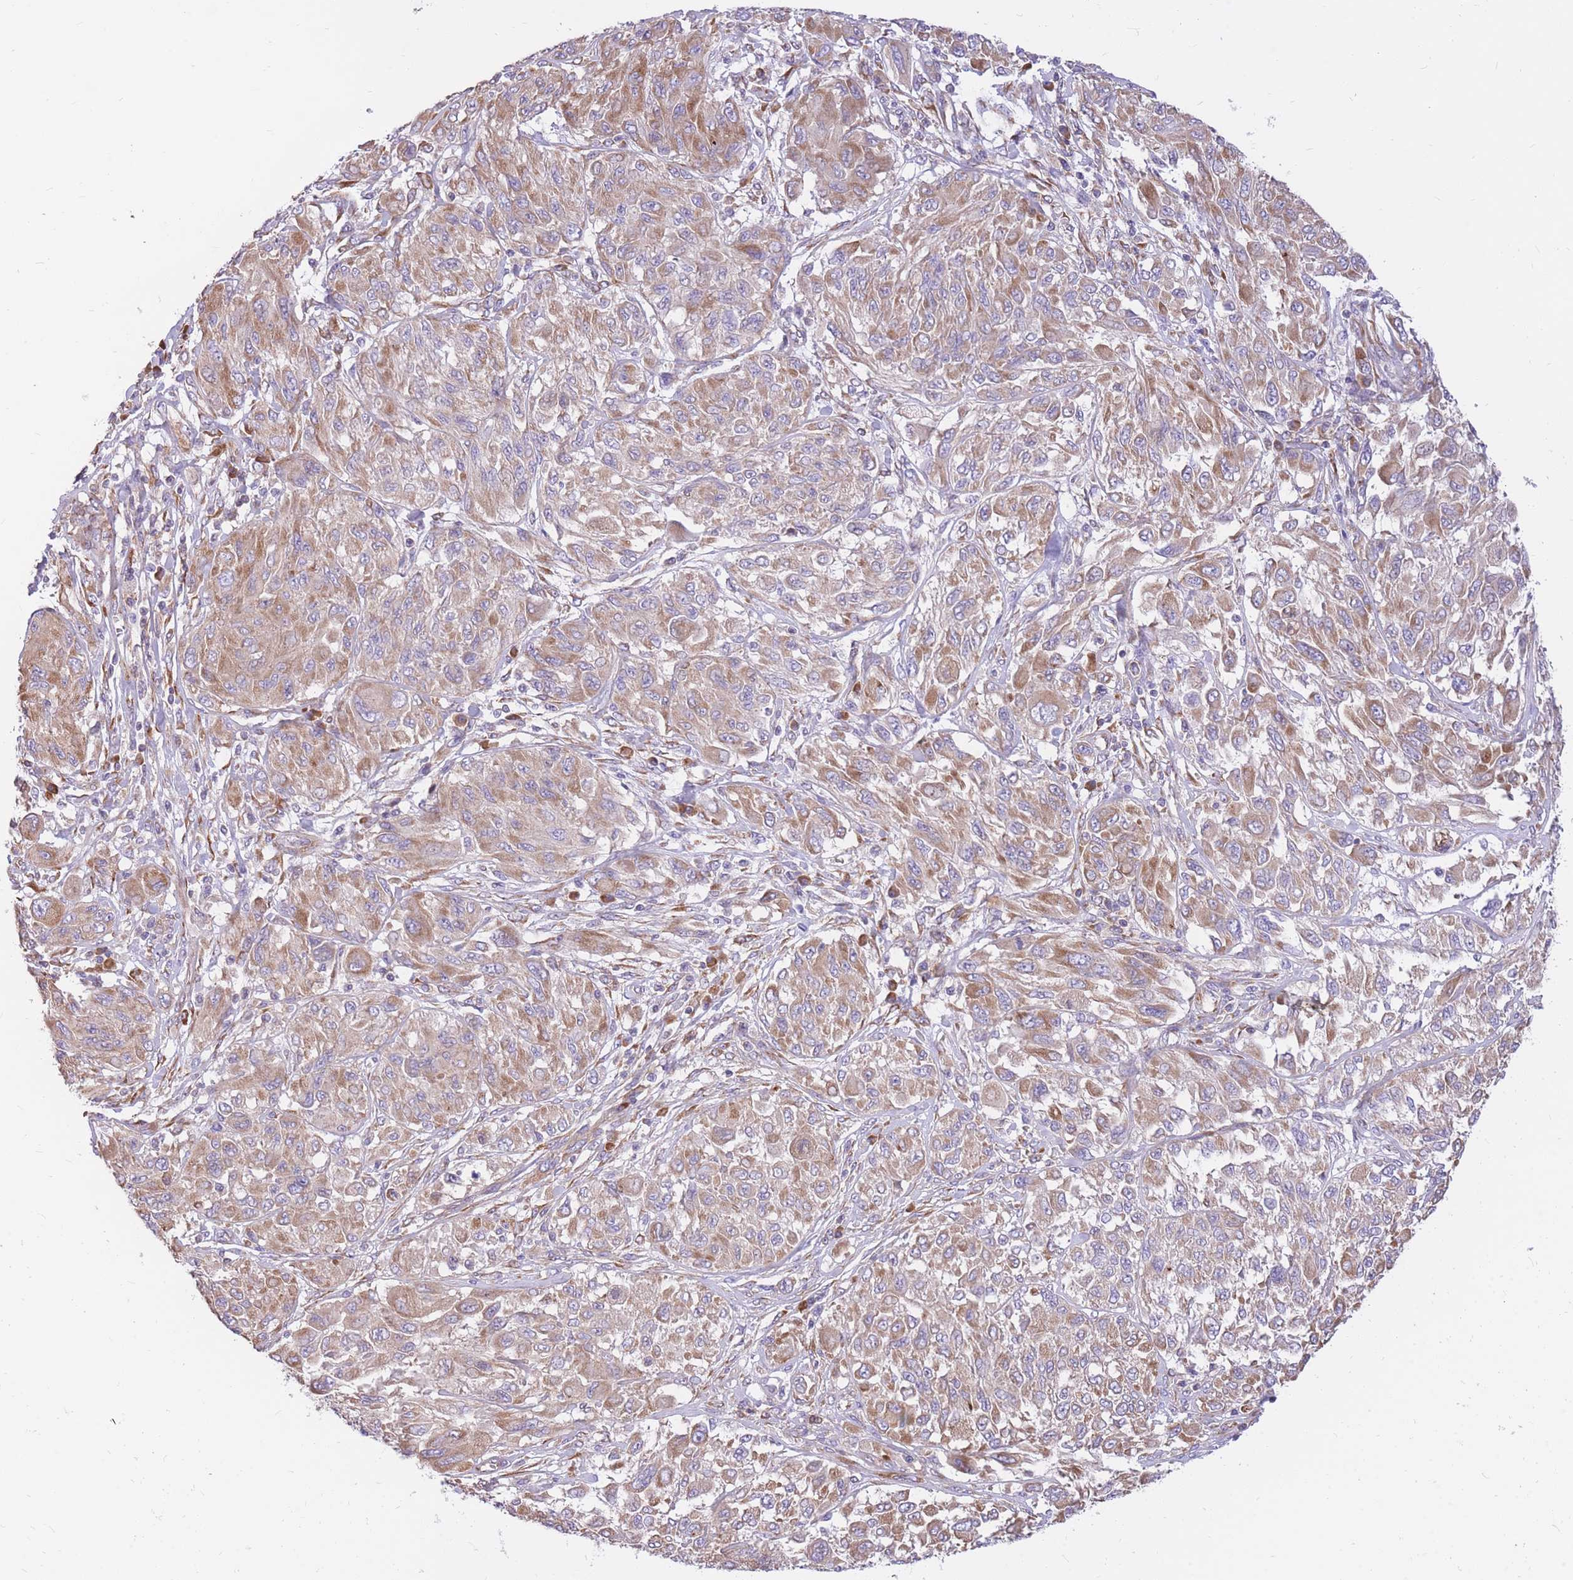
{"staining": {"intensity": "moderate", "quantity": "25%-75%", "location": "cytoplasmic/membranous"}, "tissue": "melanoma", "cell_type": "Tumor cells", "image_type": "cancer", "snomed": [{"axis": "morphology", "description": "Malignant melanoma, NOS"}, {"axis": "topography", "description": "Skin"}], "caption": "High-power microscopy captured an immunohistochemistry photomicrograph of malignant melanoma, revealing moderate cytoplasmic/membranous positivity in about 25%-75% of tumor cells.", "gene": "GBP7", "patient": {"sex": "female", "age": 91}}